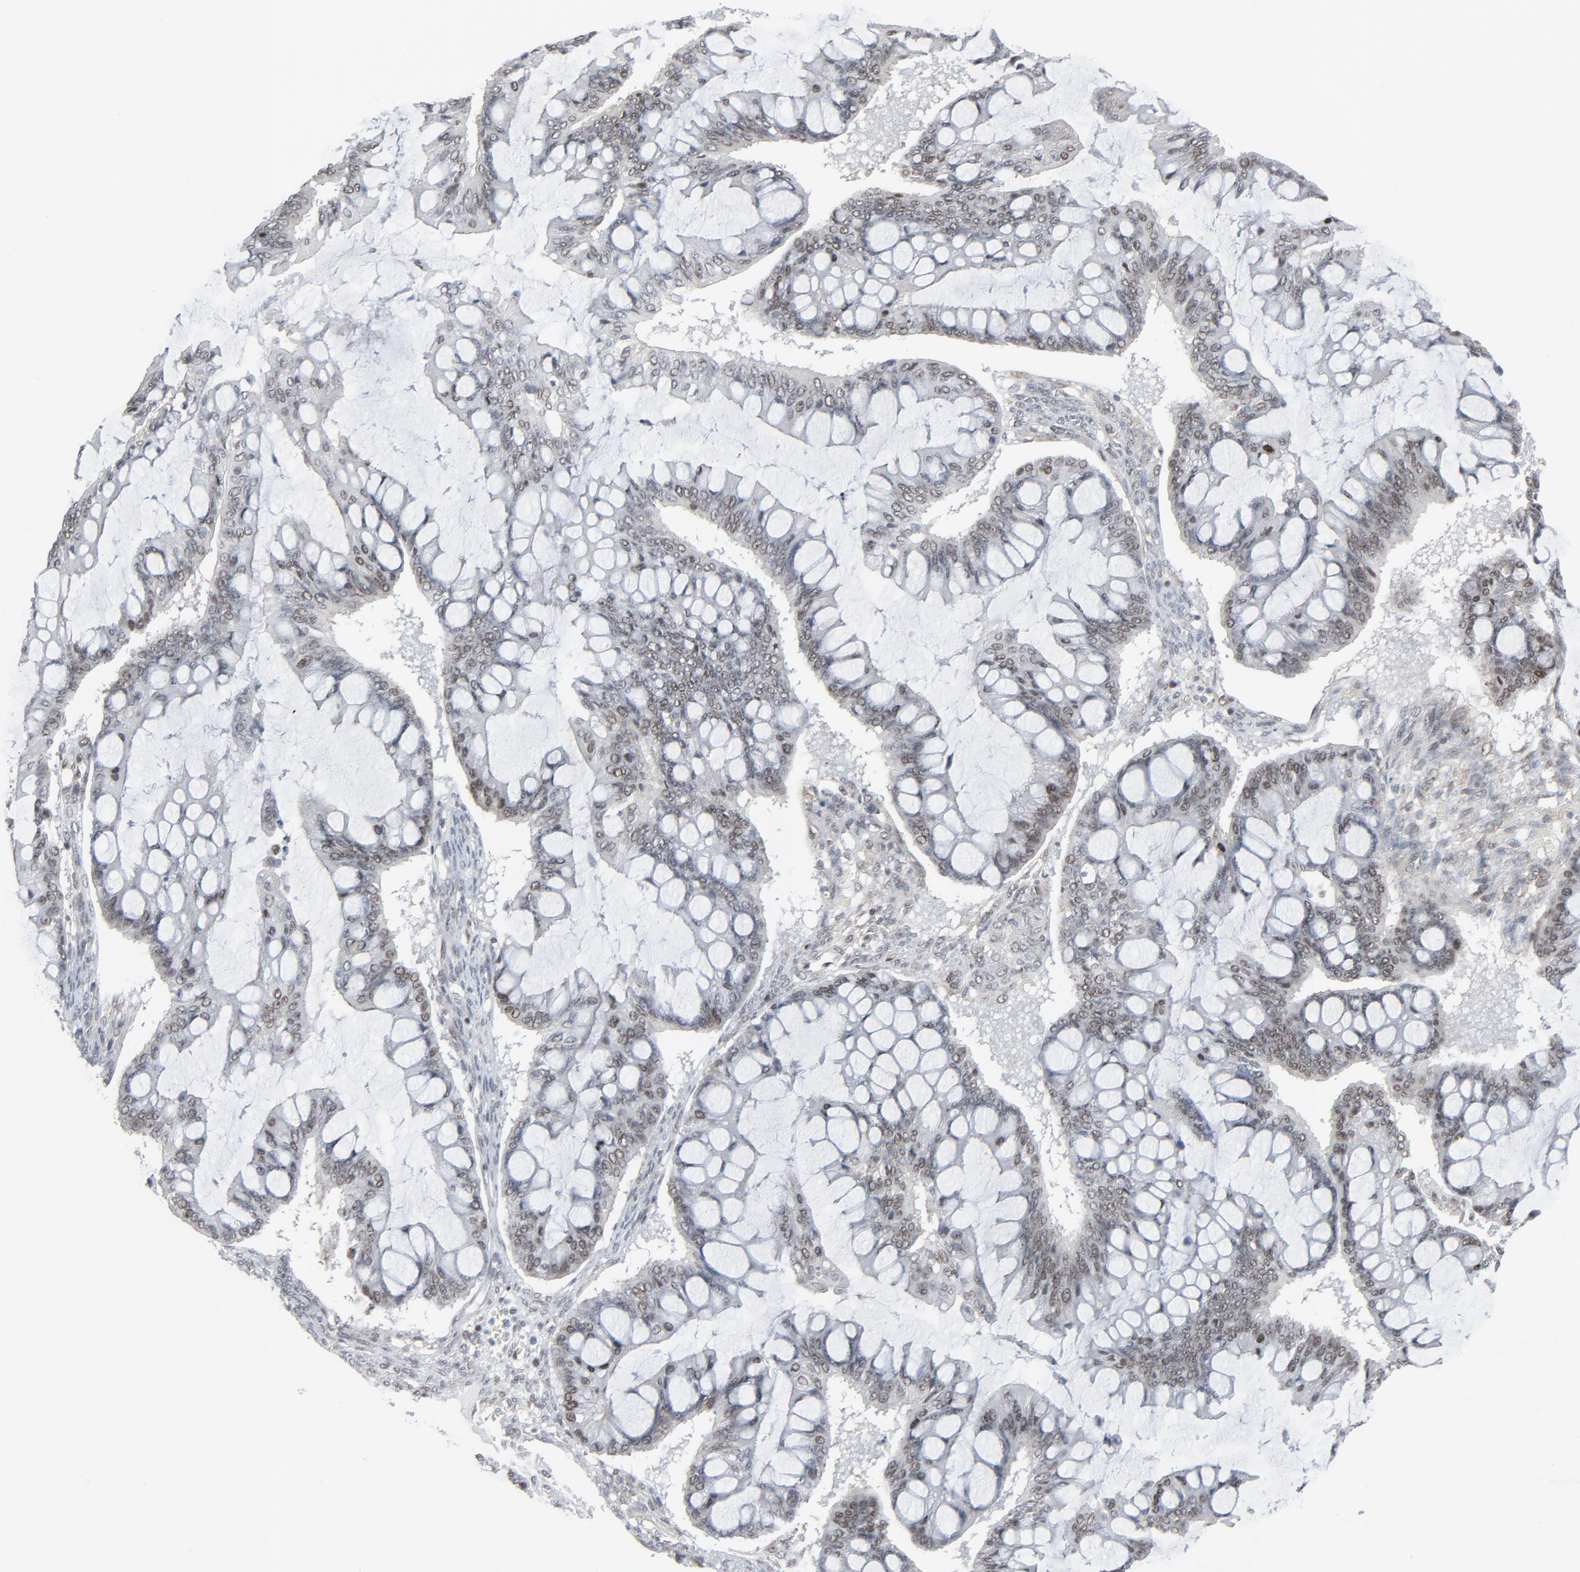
{"staining": {"intensity": "moderate", "quantity": "25%-75%", "location": "nuclear"}, "tissue": "ovarian cancer", "cell_type": "Tumor cells", "image_type": "cancer", "snomed": [{"axis": "morphology", "description": "Cystadenocarcinoma, mucinous, NOS"}, {"axis": "topography", "description": "Ovary"}], "caption": "A high-resolution image shows IHC staining of ovarian cancer (mucinous cystadenocarcinoma), which displays moderate nuclear positivity in about 25%-75% of tumor cells. (DAB (3,3'-diaminobenzidine) IHC, brown staining for protein, blue staining for nuclei).", "gene": "FBXO28", "patient": {"sex": "female", "age": 73}}